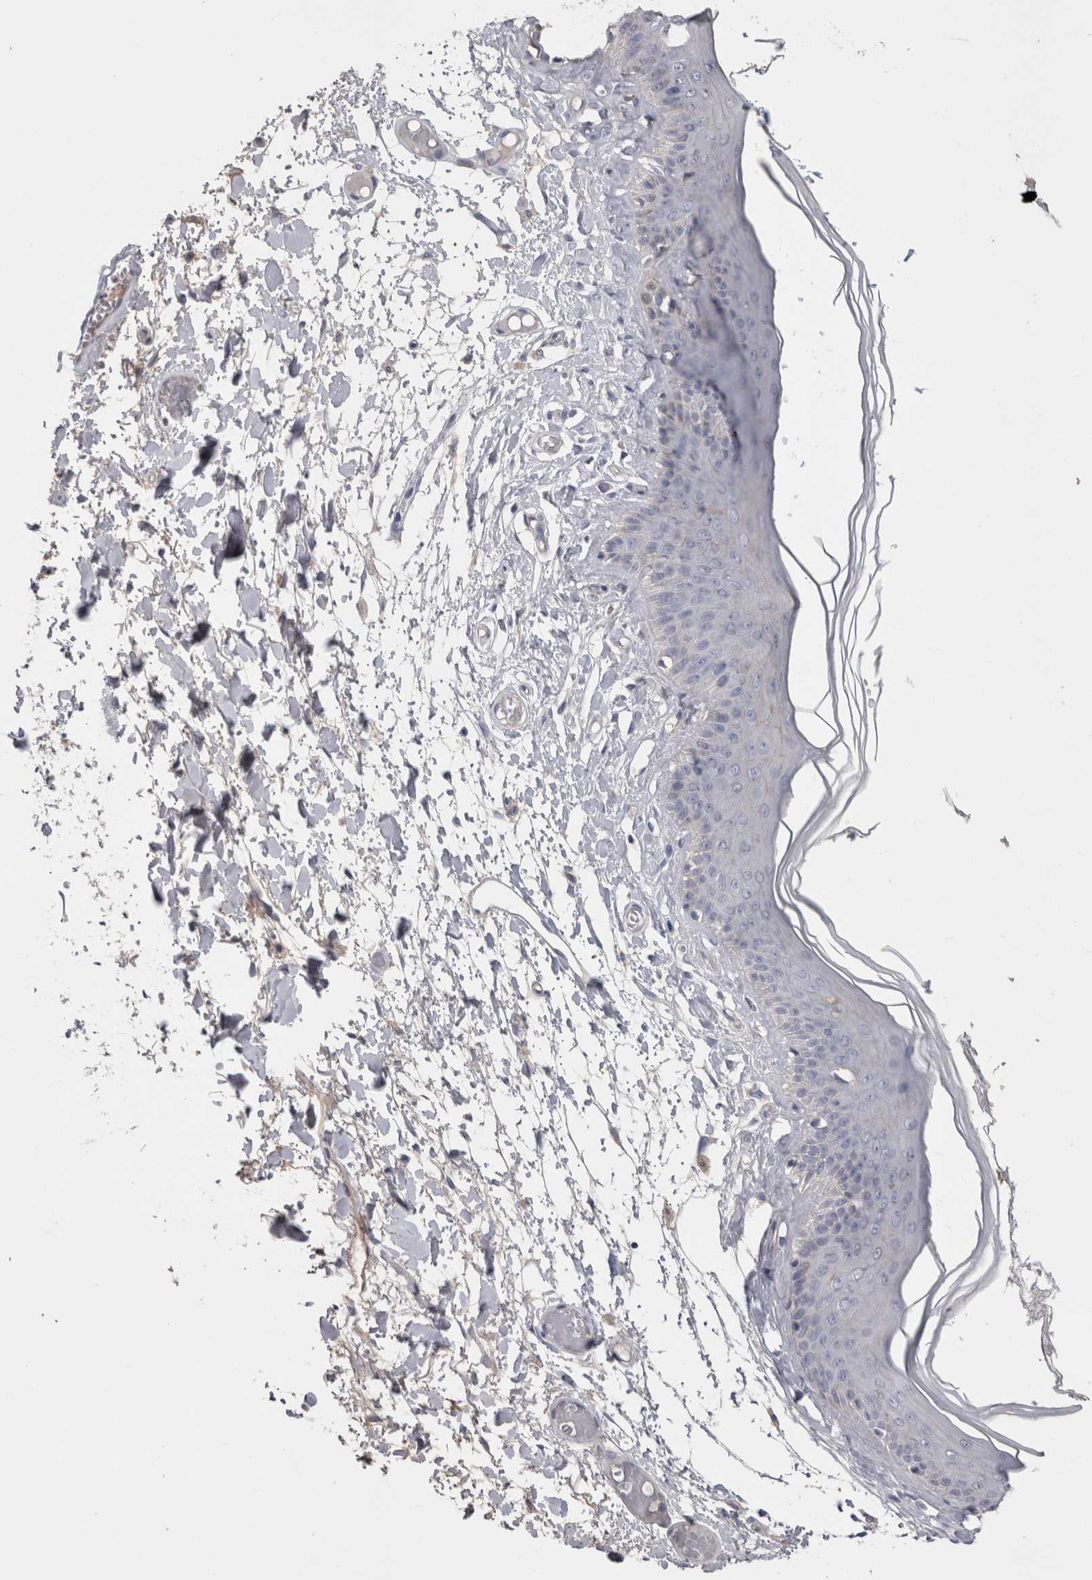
{"staining": {"intensity": "weak", "quantity": "<25%", "location": "cytoplasmic/membranous"}, "tissue": "skin", "cell_type": "Epidermal cells", "image_type": "normal", "snomed": [{"axis": "morphology", "description": "Normal tissue, NOS"}, {"axis": "topography", "description": "Vulva"}], "caption": "This image is of benign skin stained with immunohistochemistry to label a protein in brown with the nuclei are counter-stained blue. There is no staining in epidermal cells. (Brightfield microscopy of DAB immunohistochemistry at high magnification).", "gene": "NECTIN2", "patient": {"sex": "female", "age": 73}}